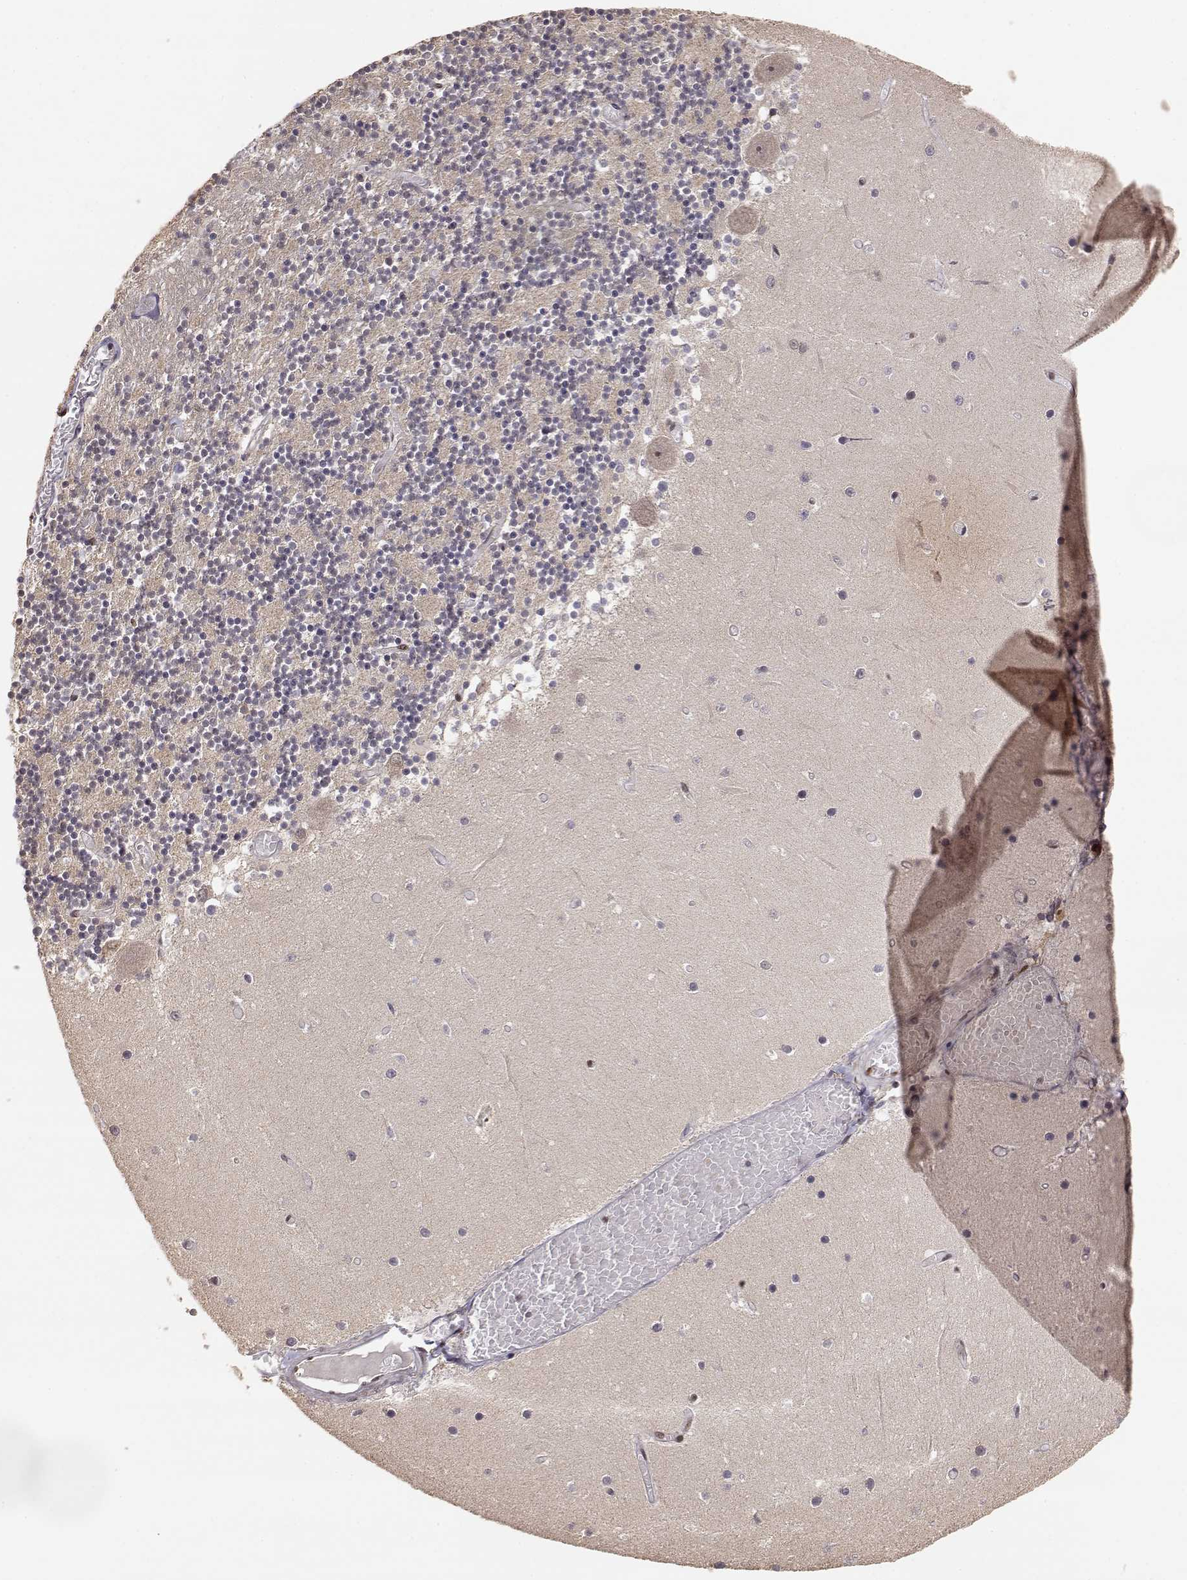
{"staining": {"intensity": "negative", "quantity": "none", "location": "none"}, "tissue": "cerebellum", "cell_type": "Cells in granular layer", "image_type": "normal", "snomed": [{"axis": "morphology", "description": "Normal tissue, NOS"}, {"axis": "topography", "description": "Cerebellum"}], "caption": "The micrograph shows no significant expression in cells in granular layer of cerebellum.", "gene": "BRCA1", "patient": {"sex": "female", "age": 28}}